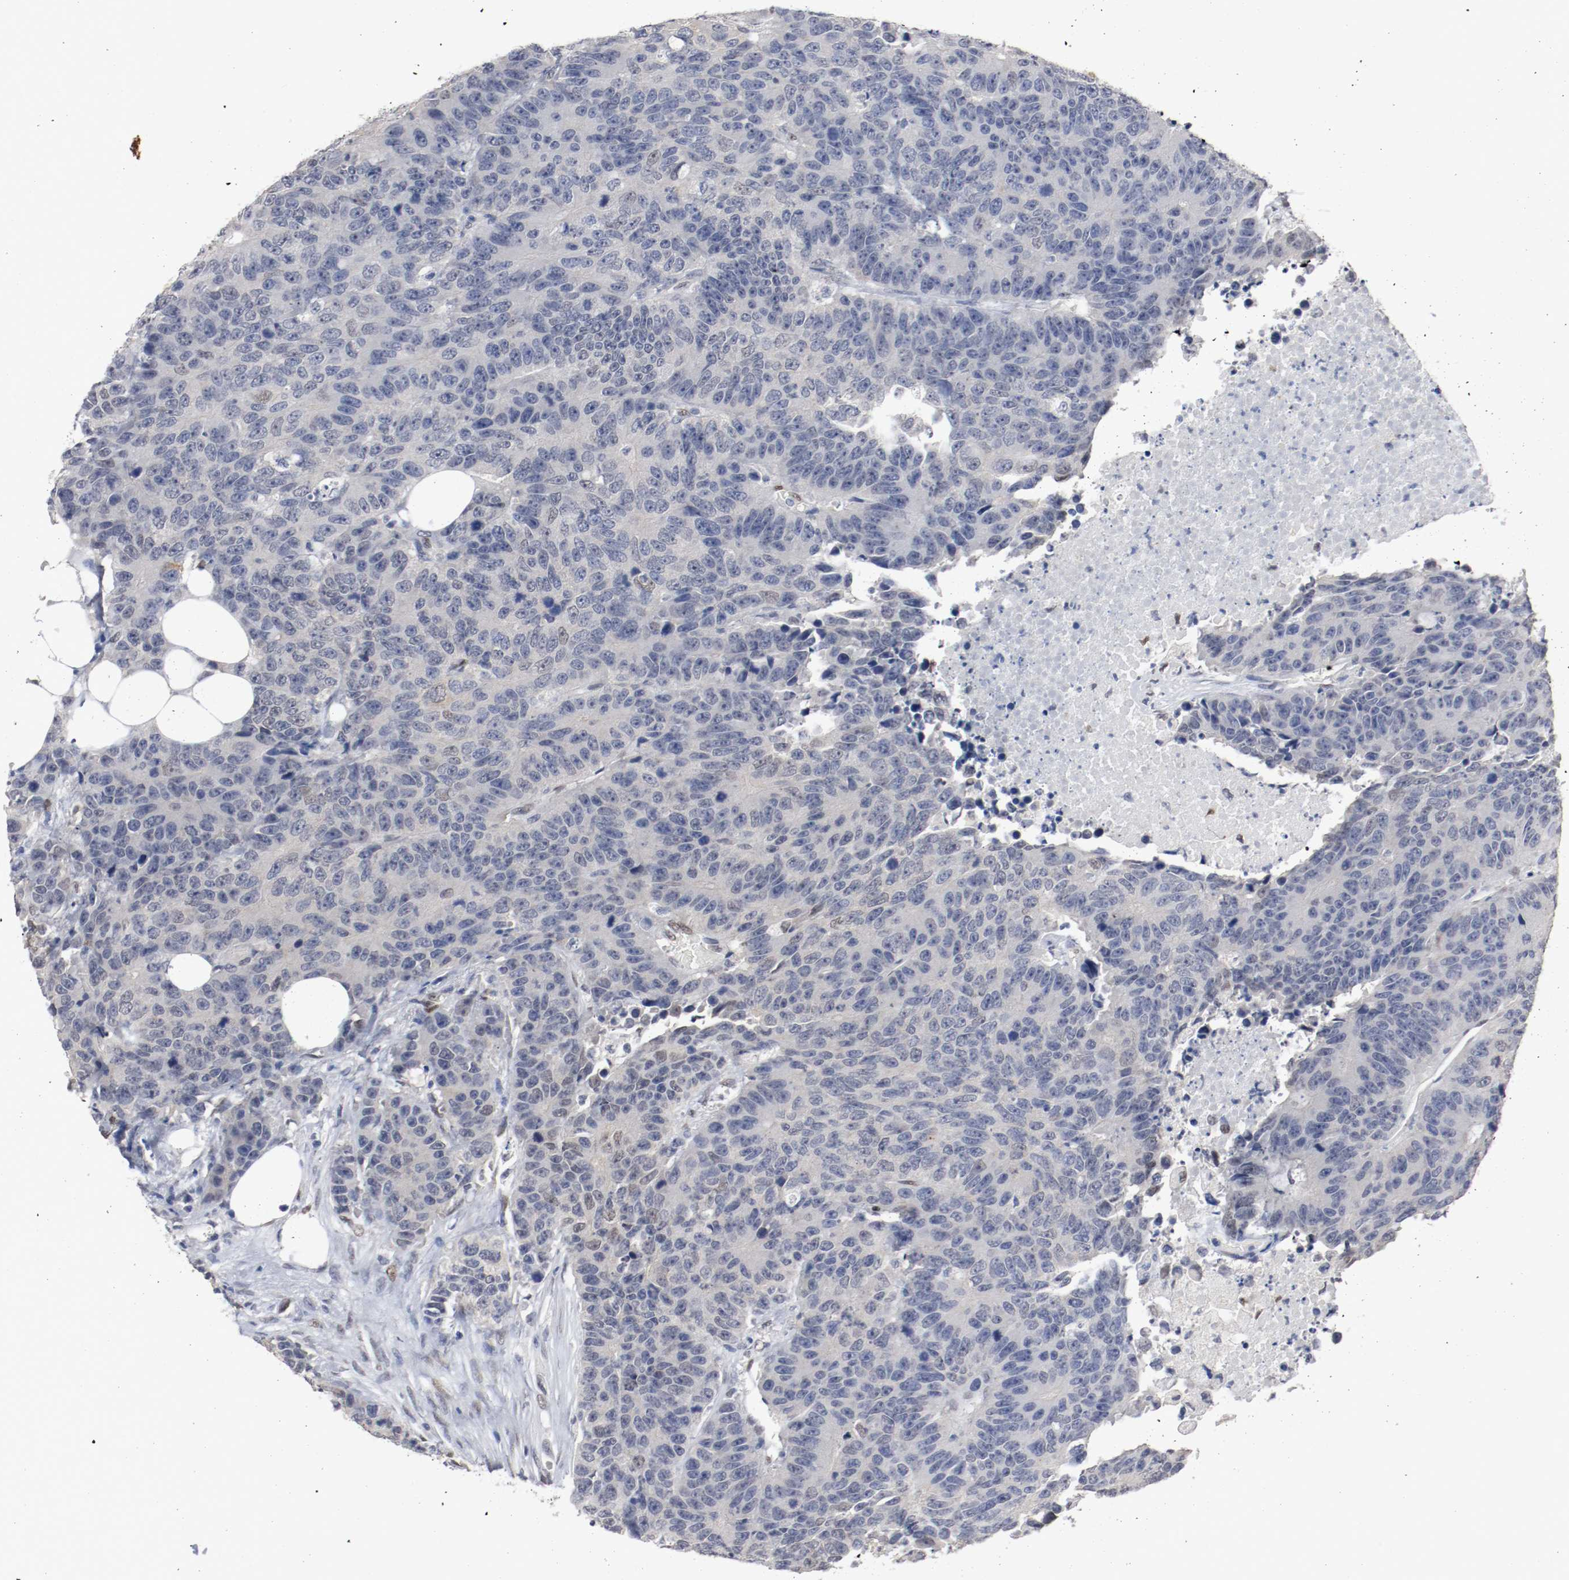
{"staining": {"intensity": "weak", "quantity": "<25%", "location": "nuclear"}, "tissue": "colorectal cancer", "cell_type": "Tumor cells", "image_type": "cancer", "snomed": [{"axis": "morphology", "description": "Adenocarcinoma, NOS"}, {"axis": "topography", "description": "Colon"}], "caption": "Immunohistochemistry (IHC) of human colorectal cancer demonstrates no positivity in tumor cells.", "gene": "FOSL2", "patient": {"sex": "female", "age": 86}}